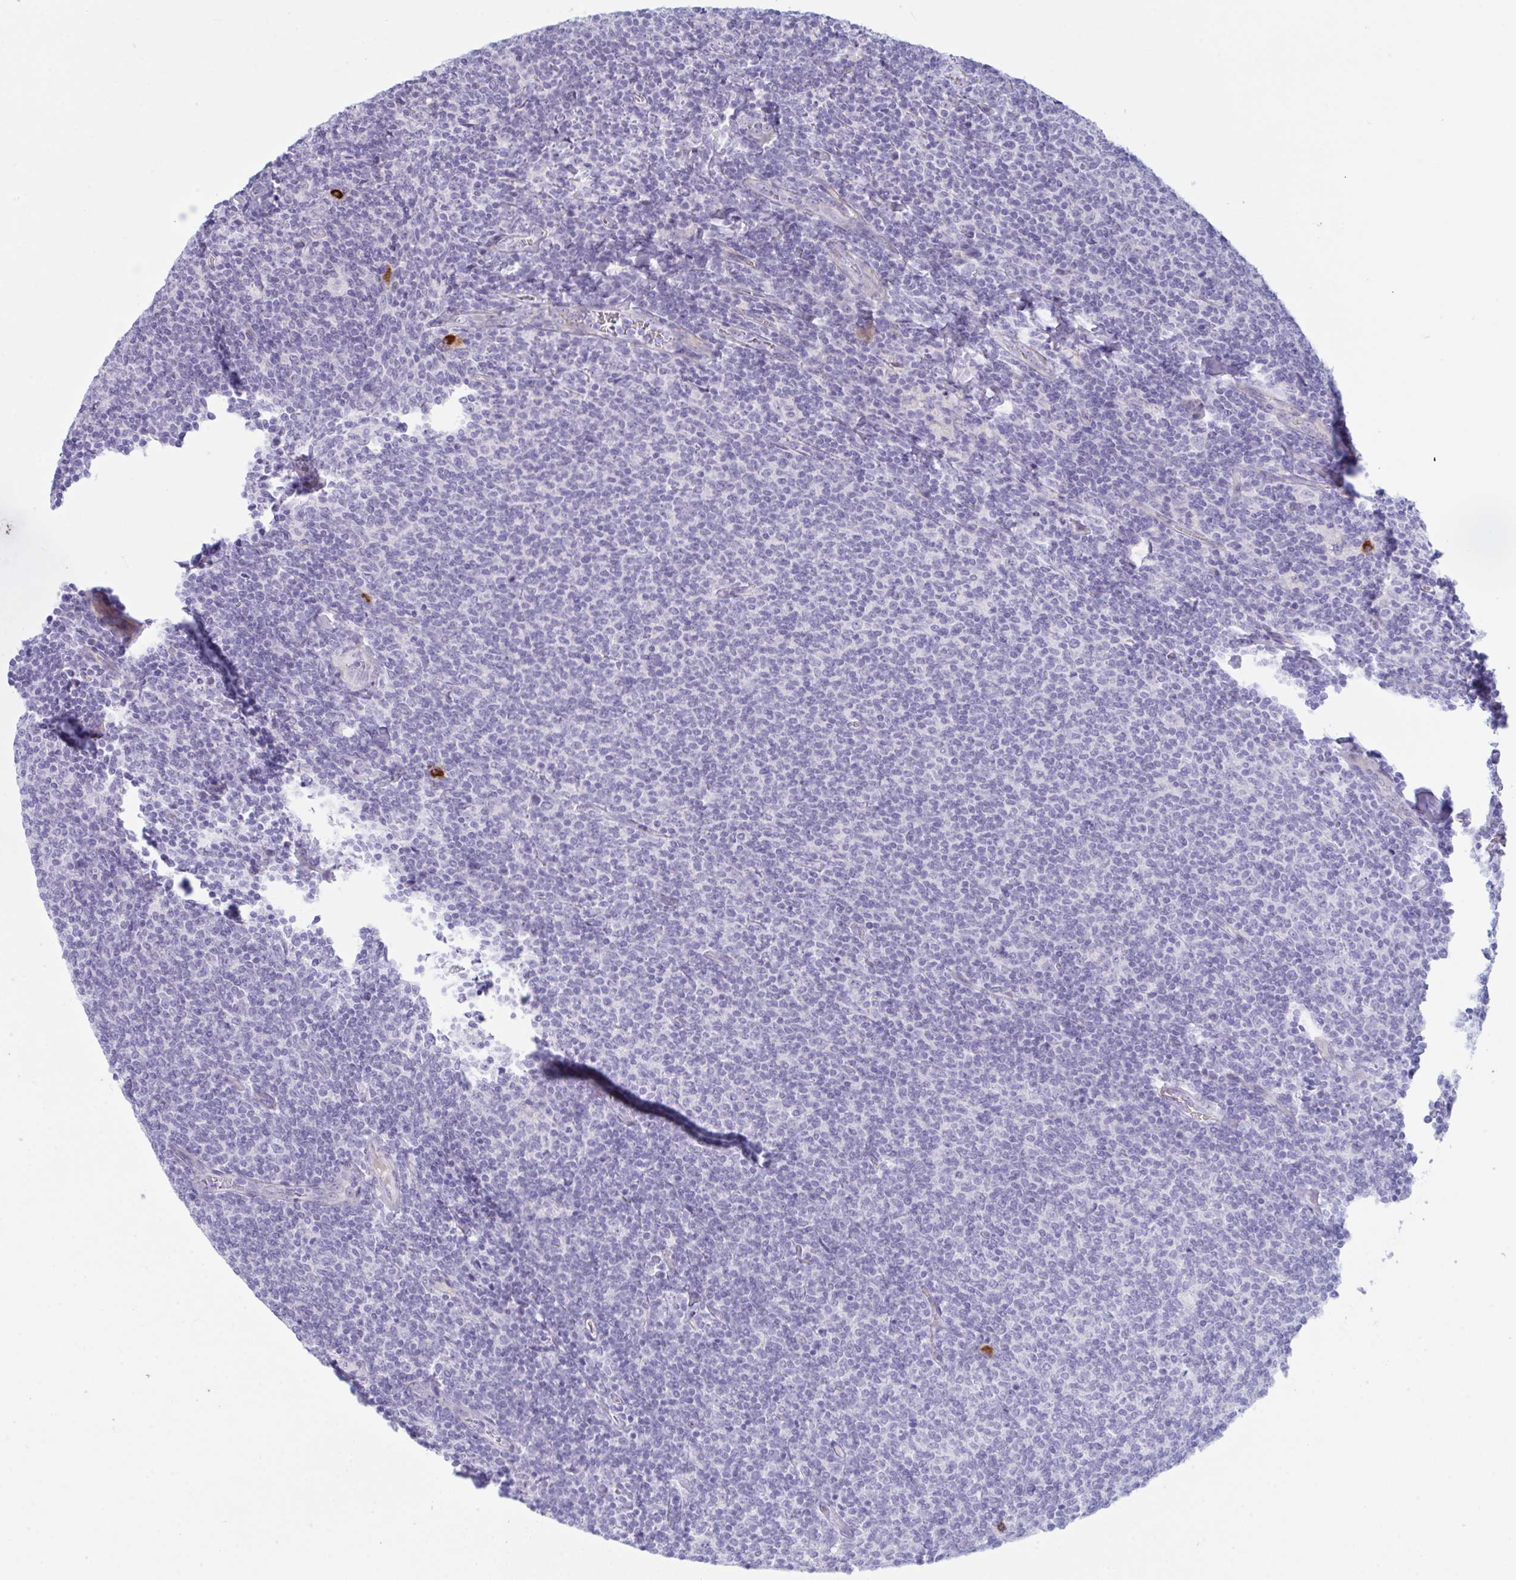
{"staining": {"intensity": "negative", "quantity": "none", "location": "none"}, "tissue": "lymphoma", "cell_type": "Tumor cells", "image_type": "cancer", "snomed": [{"axis": "morphology", "description": "Malignant lymphoma, non-Hodgkin's type, Low grade"}, {"axis": "topography", "description": "Lymph node"}], "caption": "Immunohistochemistry (IHC) image of neoplastic tissue: lymphoma stained with DAB exhibits no significant protein positivity in tumor cells.", "gene": "ZNF684", "patient": {"sex": "male", "age": 52}}